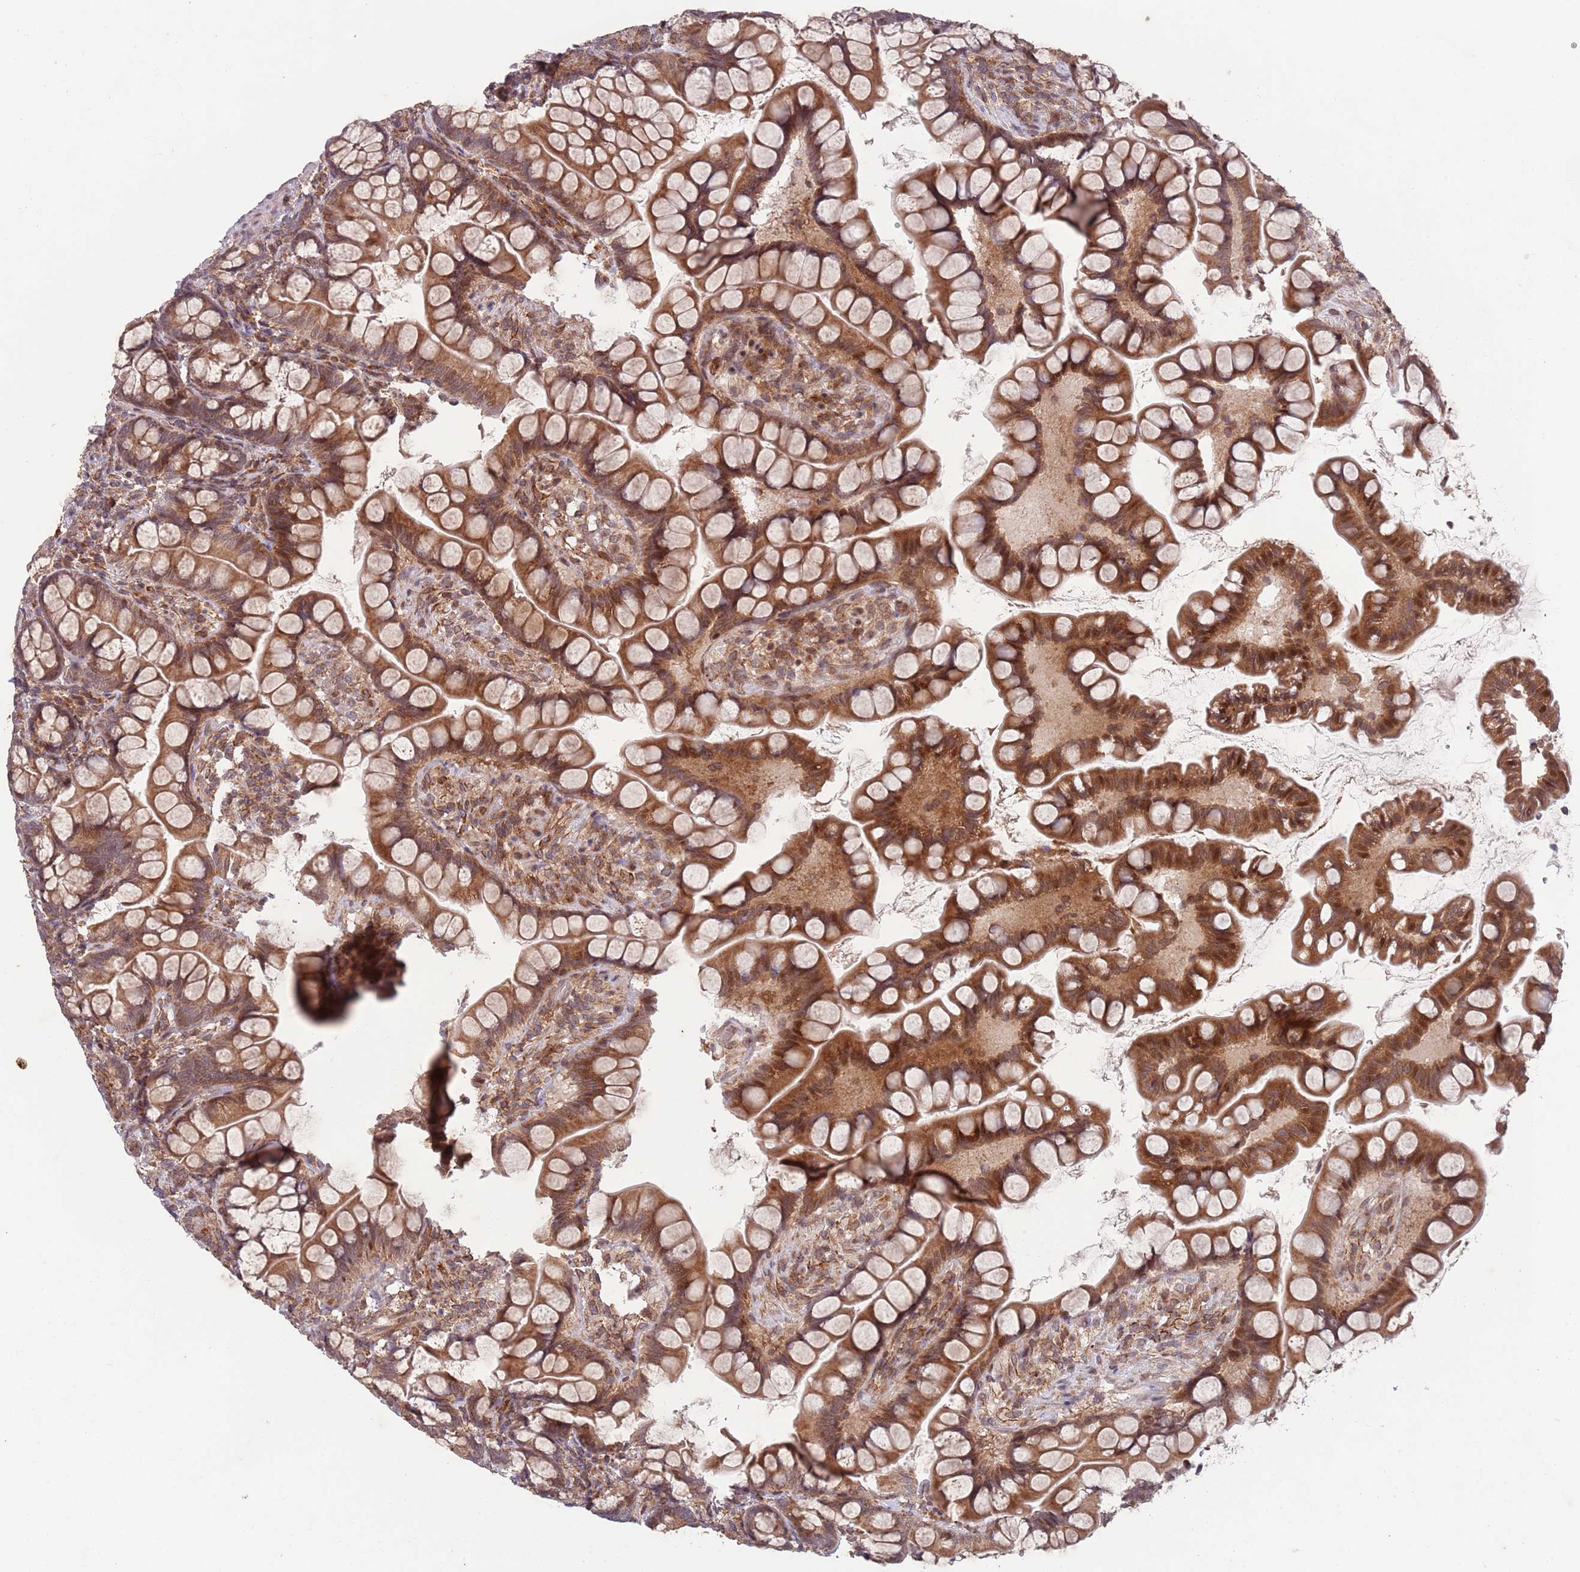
{"staining": {"intensity": "strong", "quantity": ">75%", "location": "cytoplasmic/membranous,nuclear"}, "tissue": "small intestine", "cell_type": "Glandular cells", "image_type": "normal", "snomed": [{"axis": "morphology", "description": "Normal tissue, NOS"}, {"axis": "topography", "description": "Small intestine"}], "caption": "A high amount of strong cytoplasmic/membranous,nuclear positivity is identified in approximately >75% of glandular cells in unremarkable small intestine. (DAB (3,3'-diaminobenzidine) IHC, brown staining for protein, blue staining for nuclei).", "gene": "CHD9", "patient": {"sex": "male", "age": 70}}